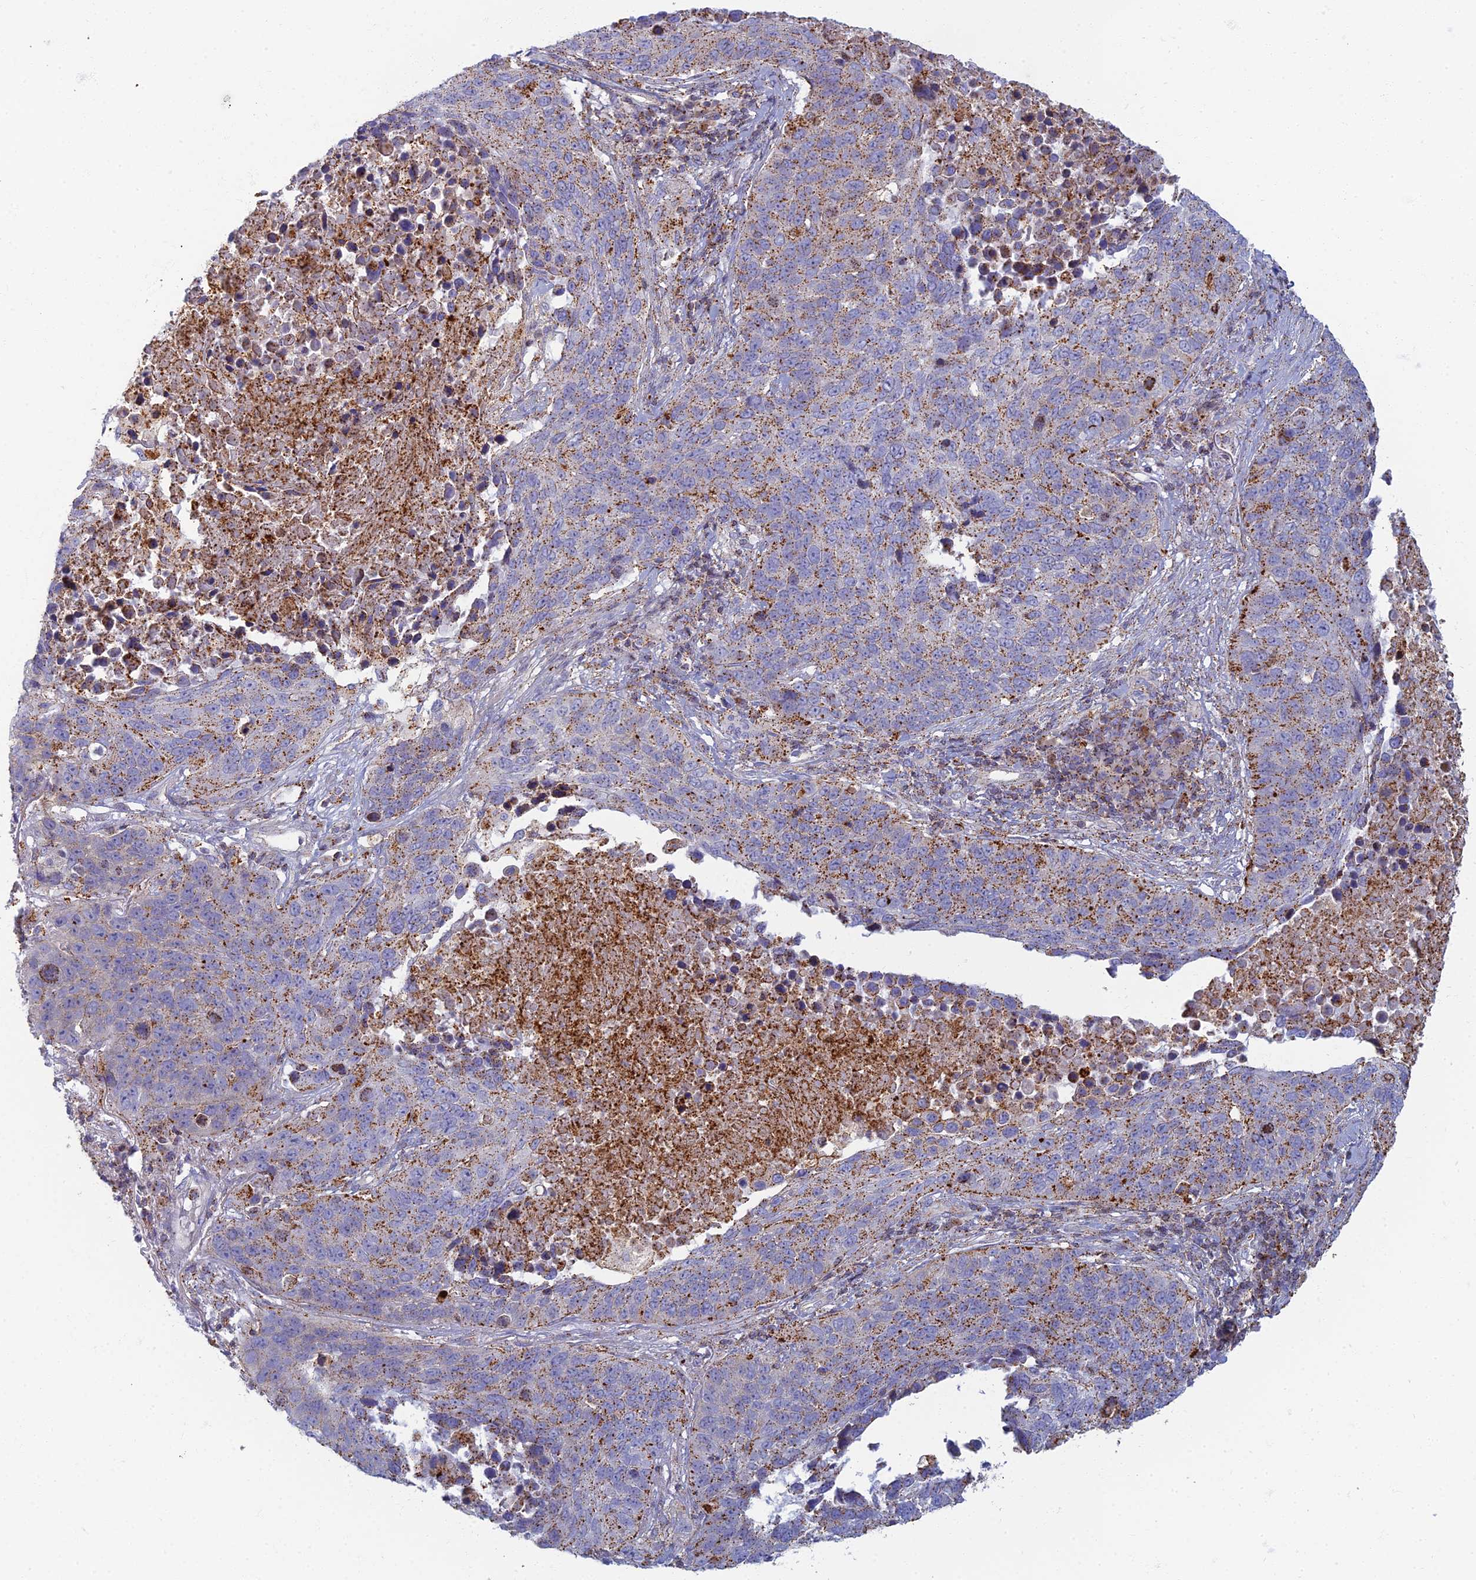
{"staining": {"intensity": "moderate", "quantity": ">75%", "location": "cytoplasmic/membranous"}, "tissue": "lung cancer", "cell_type": "Tumor cells", "image_type": "cancer", "snomed": [{"axis": "morphology", "description": "Normal tissue, NOS"}, {"axis": "morphology", "description": "Squamous cell carcinoma, NOS"}, {"axis": "topography", "description": "Lymph node"}, {"axis": "topography", "description": "Lung"}], "caption": "High-magnification brightfield microscopy of lung squamous cell carcinoma stained with DAB (3,3'-diaminobenzidine) (brown) and counterstained with hematoxylin (blue). tumor cells exhibit moderate cytoplasmic/membranous expression is appreciated in about>75% of cells. (DAB IHC with brightfield microscopy, high magnification).", "gene": "CHMP4B", "patient": {"sex": "male", "age": 66}}